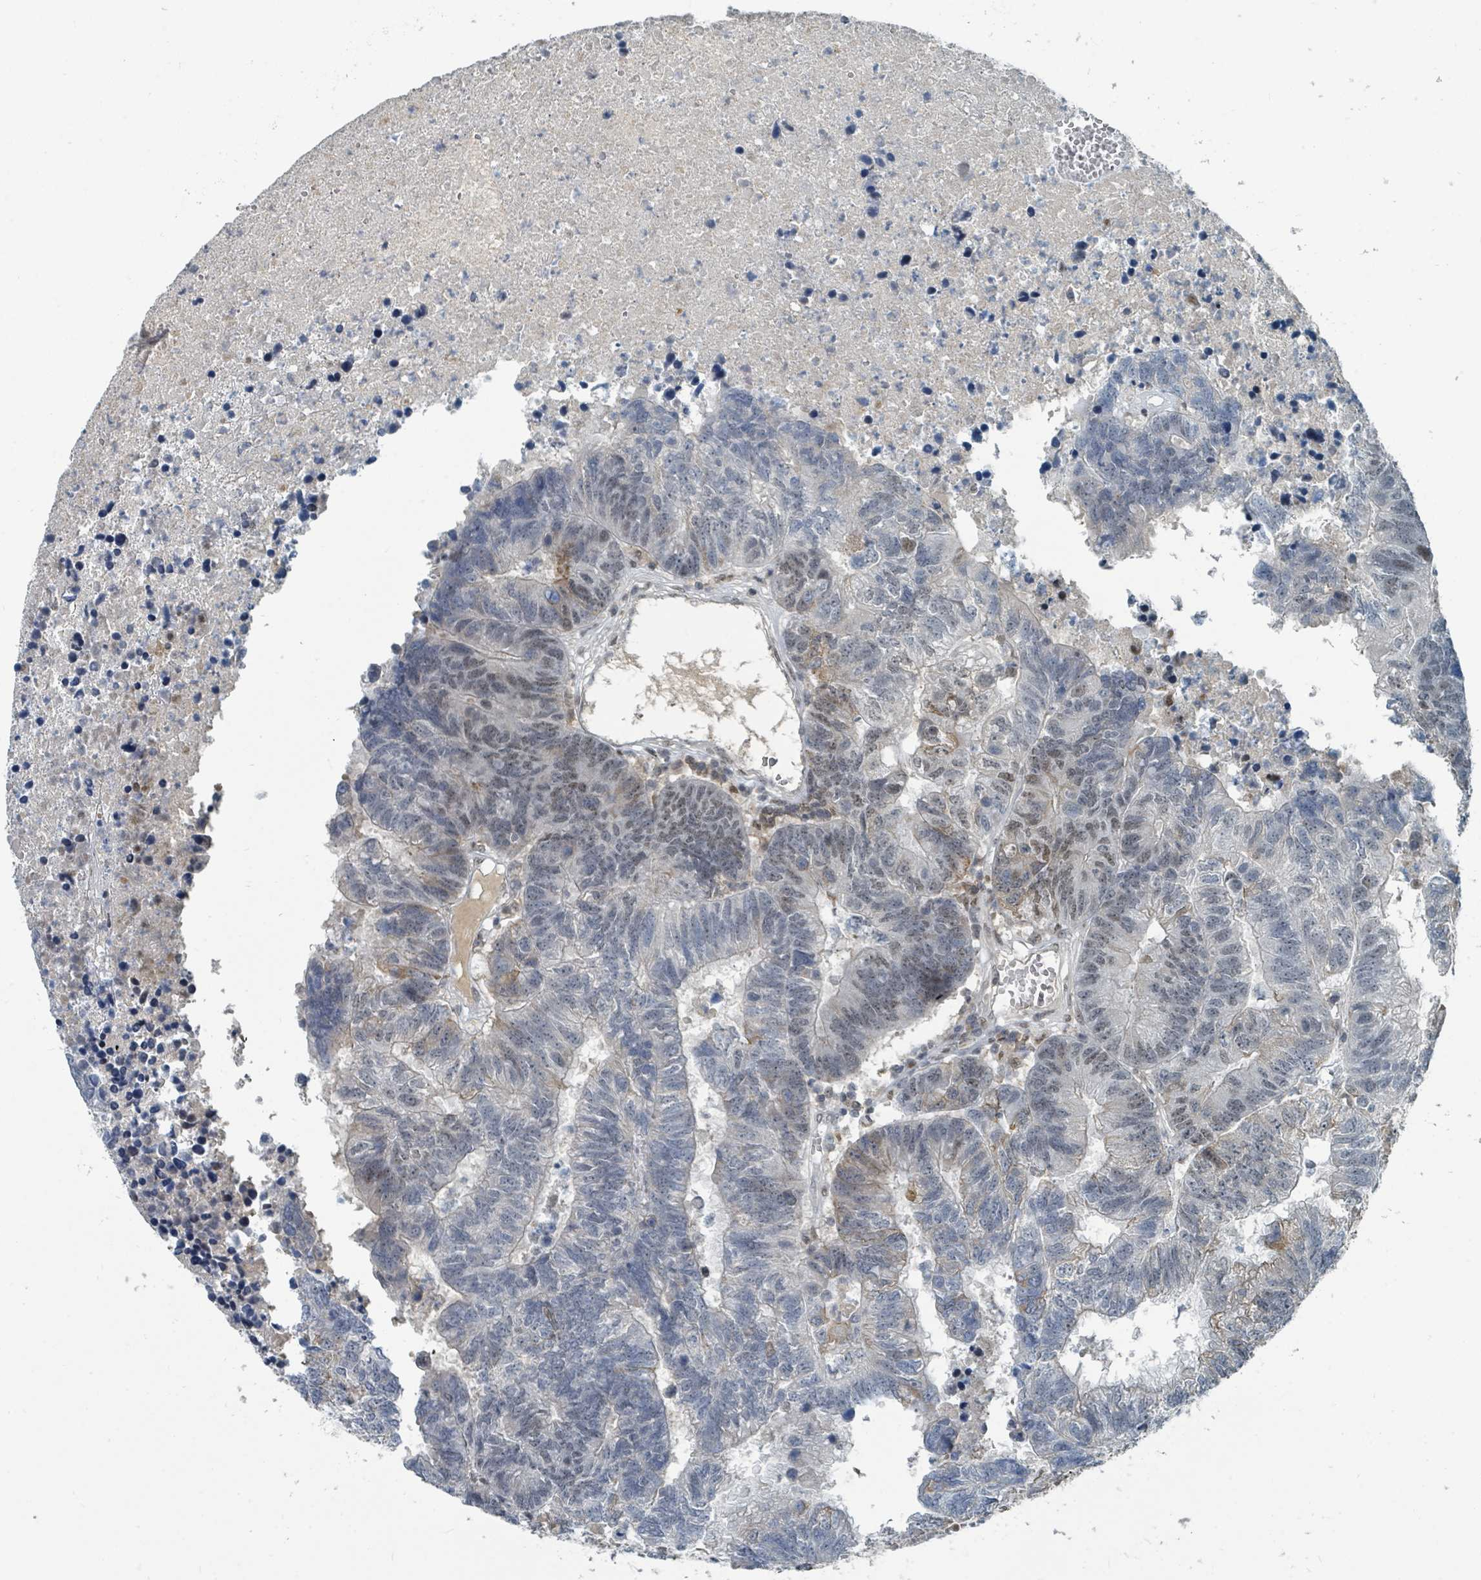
{"staining": {"intensity": "weak", "quantity": "25%-75%", "location": "nuclear"}, "tissue": "colorectal cancer", "cell_type": "Tumor cells", "image_type": "cancer", "snomed": [{"axis": "morphology", "description": "Adenocarcinoma, NOS"}, {"axis": "topography", "description": "Colon"}], "caption": "Human adenocarcinoma (colorectal) stained with a brown dye demonstrates weak nuclear positive expression in approximately 25%-75% of tumor cells.", "gene": "UCK1", "patient": {"sex": "female", "age": 48}}